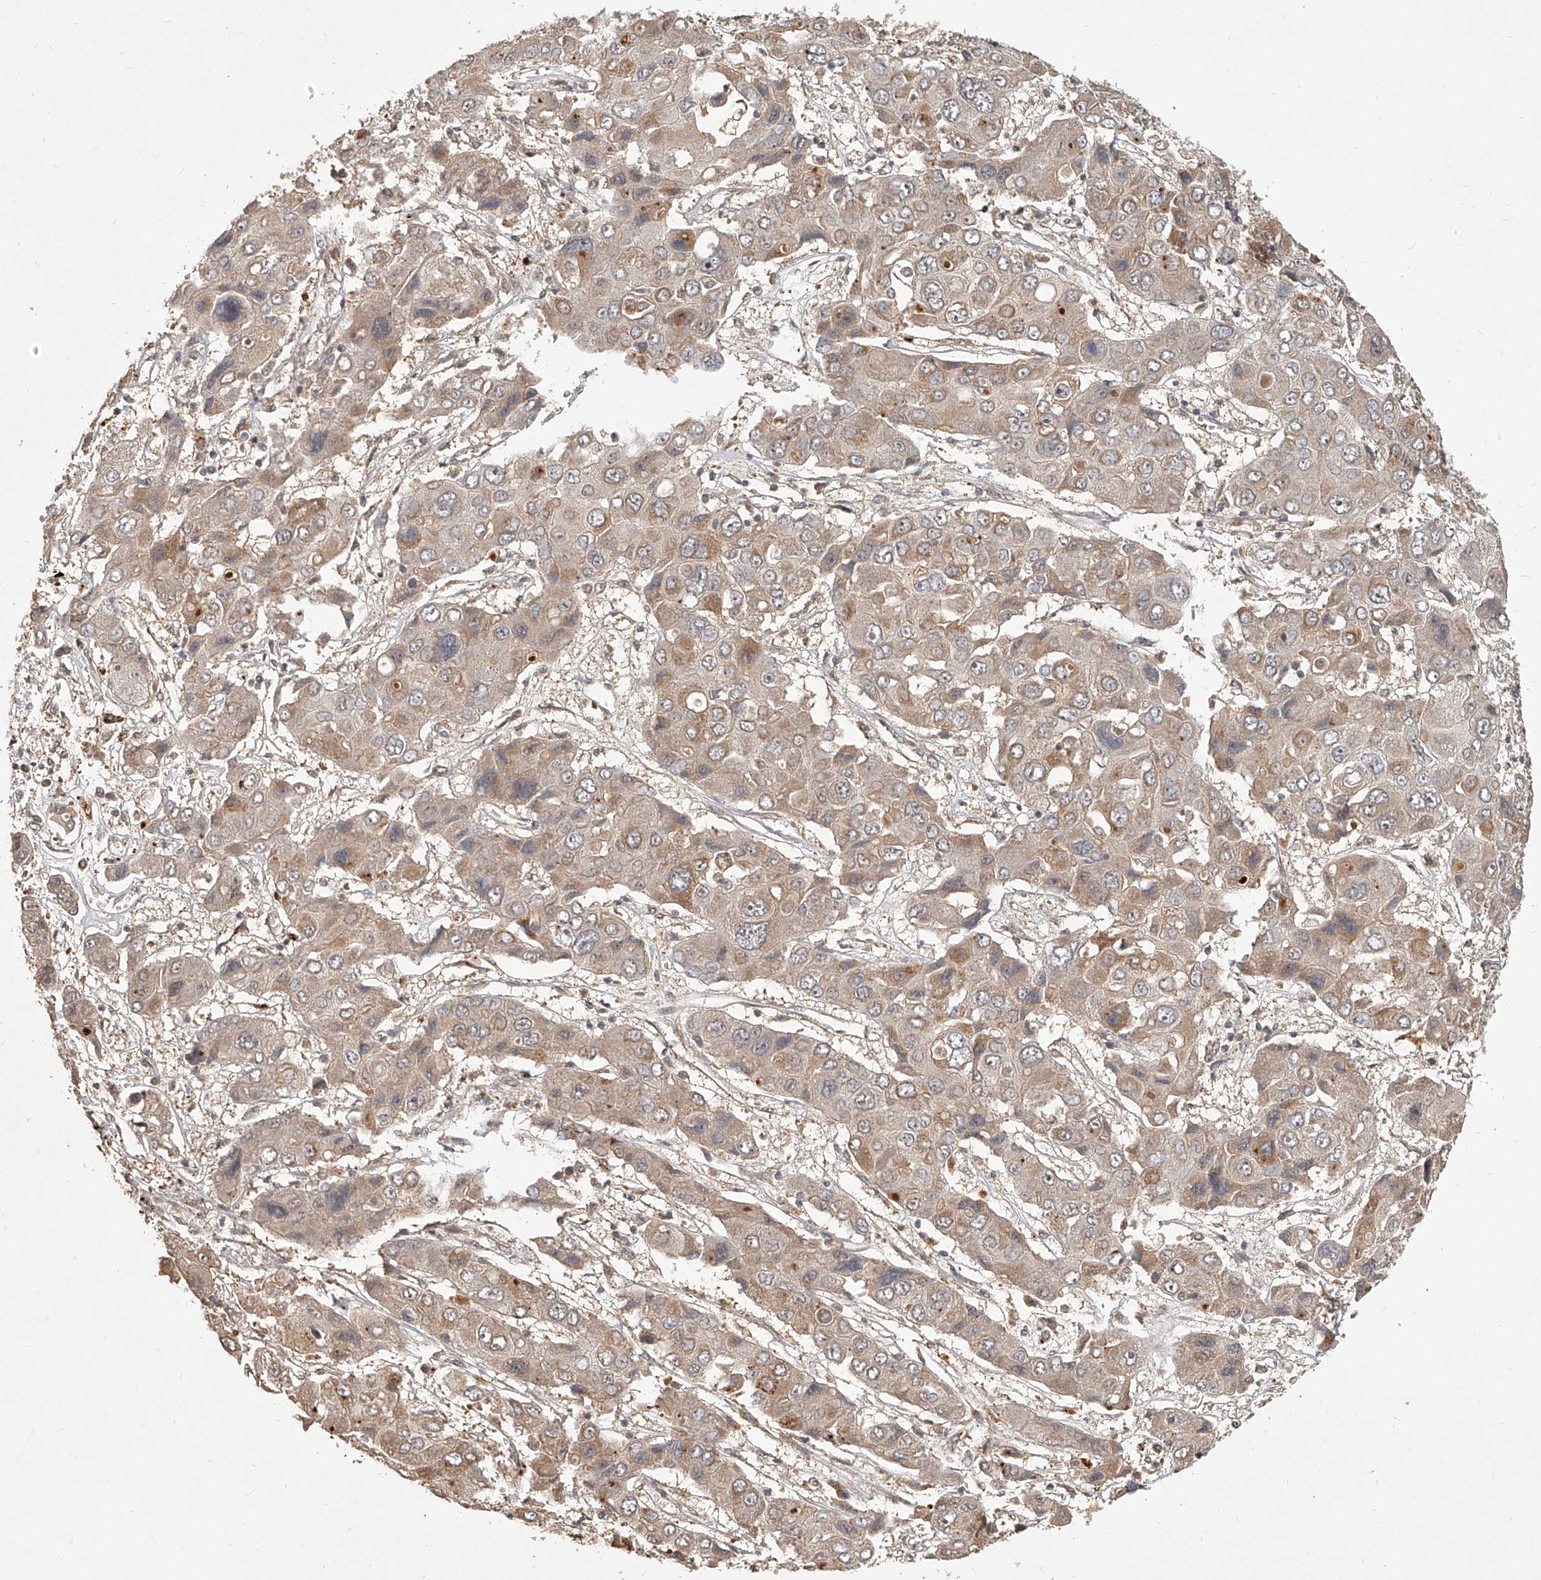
{"staining": {"intensity": "weak", "quantity": ">75%", "location": "cytoplasmic/membranous"}, "tissue": "liver cancer", "cell_type": "Tumor cells", "image_type": "cancer", "snomed": [{"axis": "morphology", "description": "Cholangiocarcinoma"}, {"axis": "topography", "description": "Liver"}], "caption": "There is low levels of weak cytoplasmic/membranous positivity in tumor cells of liver cancer (cholangiocarcinoma), as demonstrated by immunohistochemical staining (brown color).", "gene": "SLC37A1", "patient": {"sex": "male", "age": 67}}